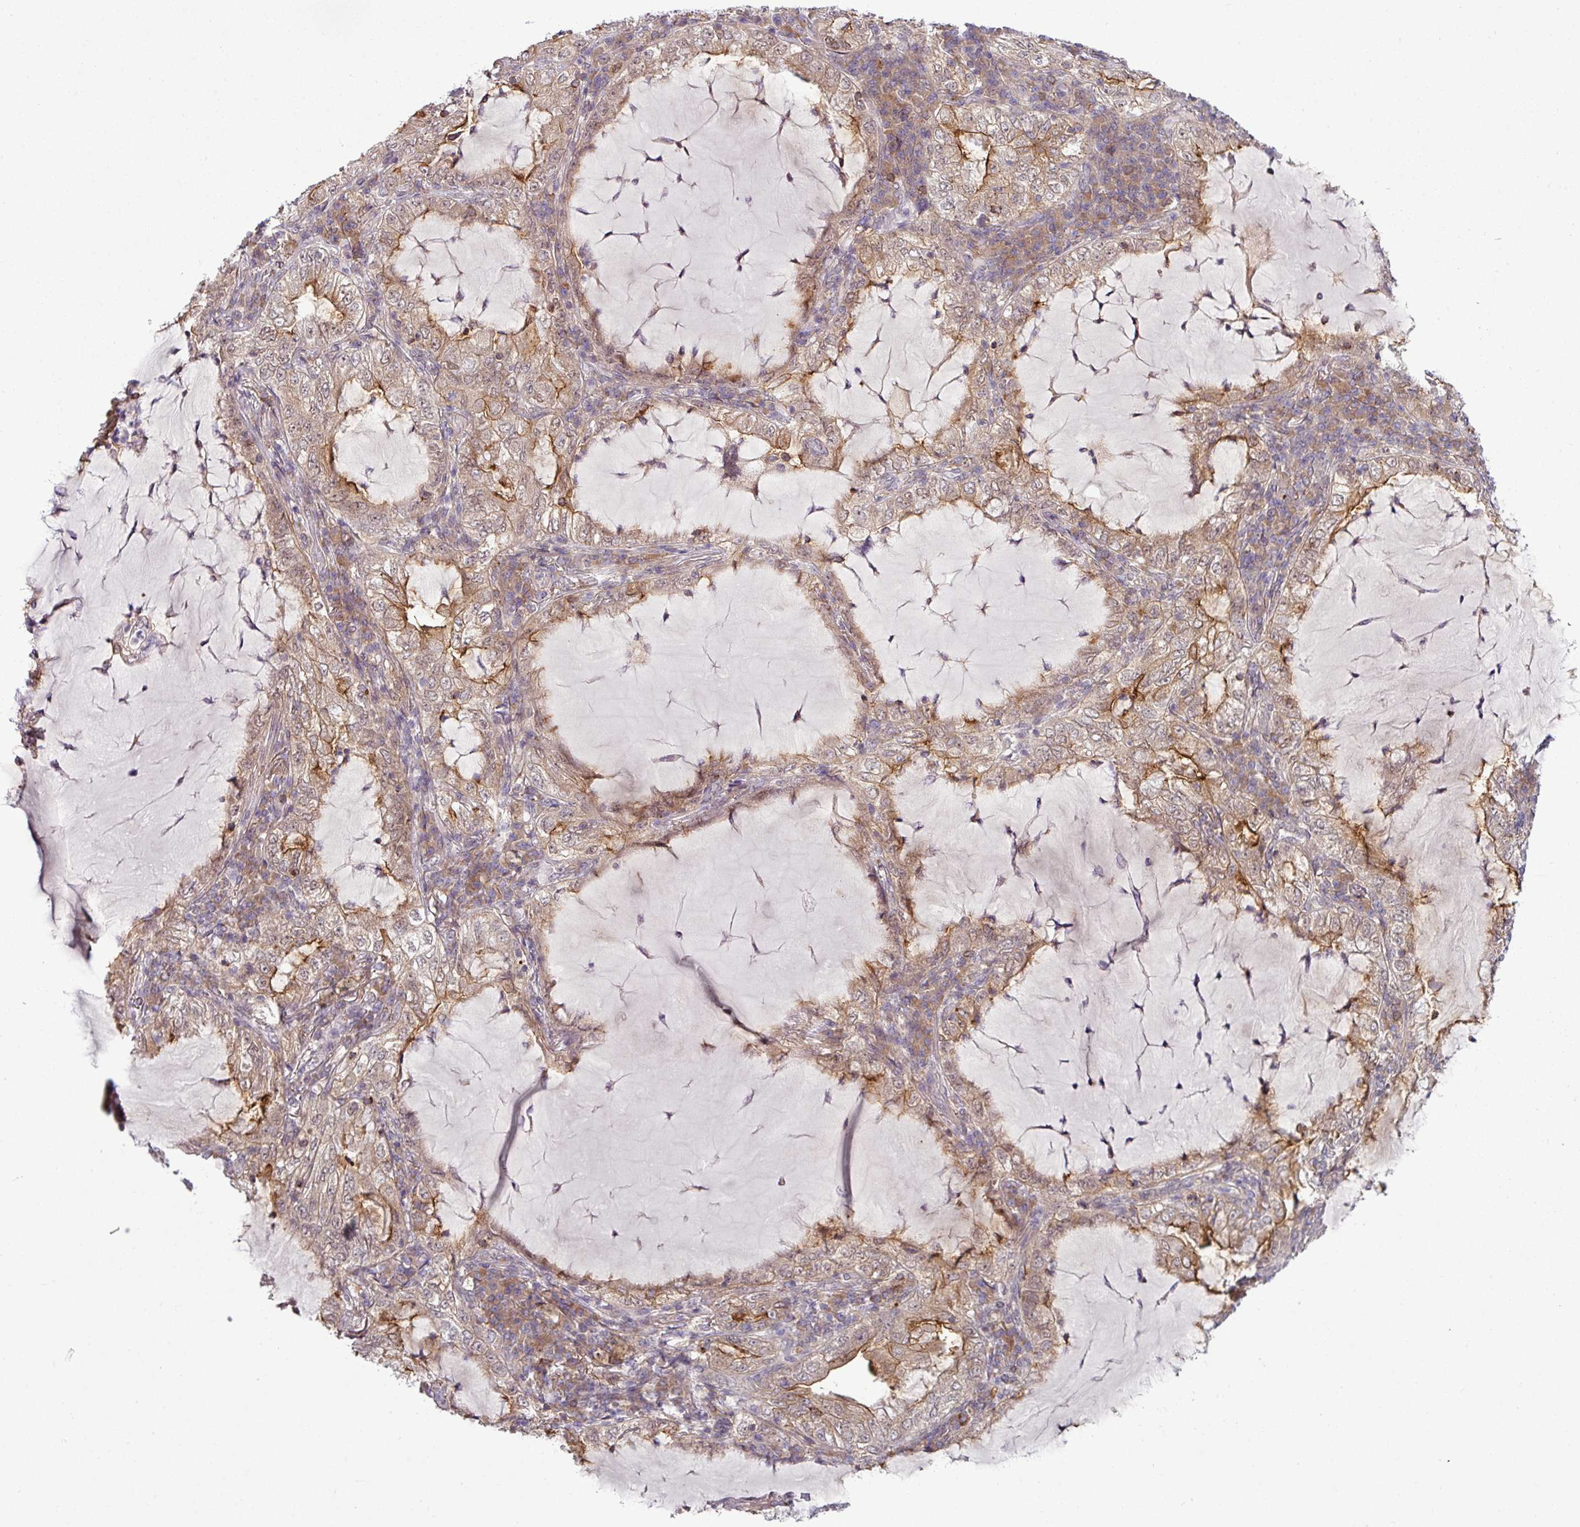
{"staining": {"intensity": "moderate", "quantity": "<25%", "location": "cytoplasmic/membranous"}, "tissue": "lung cancer", "cell_type": "Tumor cells", "image_type": "cancer", "snomed": [{"axis": "morphology", "description": "Adenocarcinoma, NOS"}, {"axis": "topography", "description": "Lung"}], "caption": "Adenocarcinoma (lung) stained for a protein (brown) displays moderate cytoplasmic/membranous positive expression in about <25% of tumor cells.", "gene": "ZC2HC1C", "patient": {"sex": "female", "age": 73}}